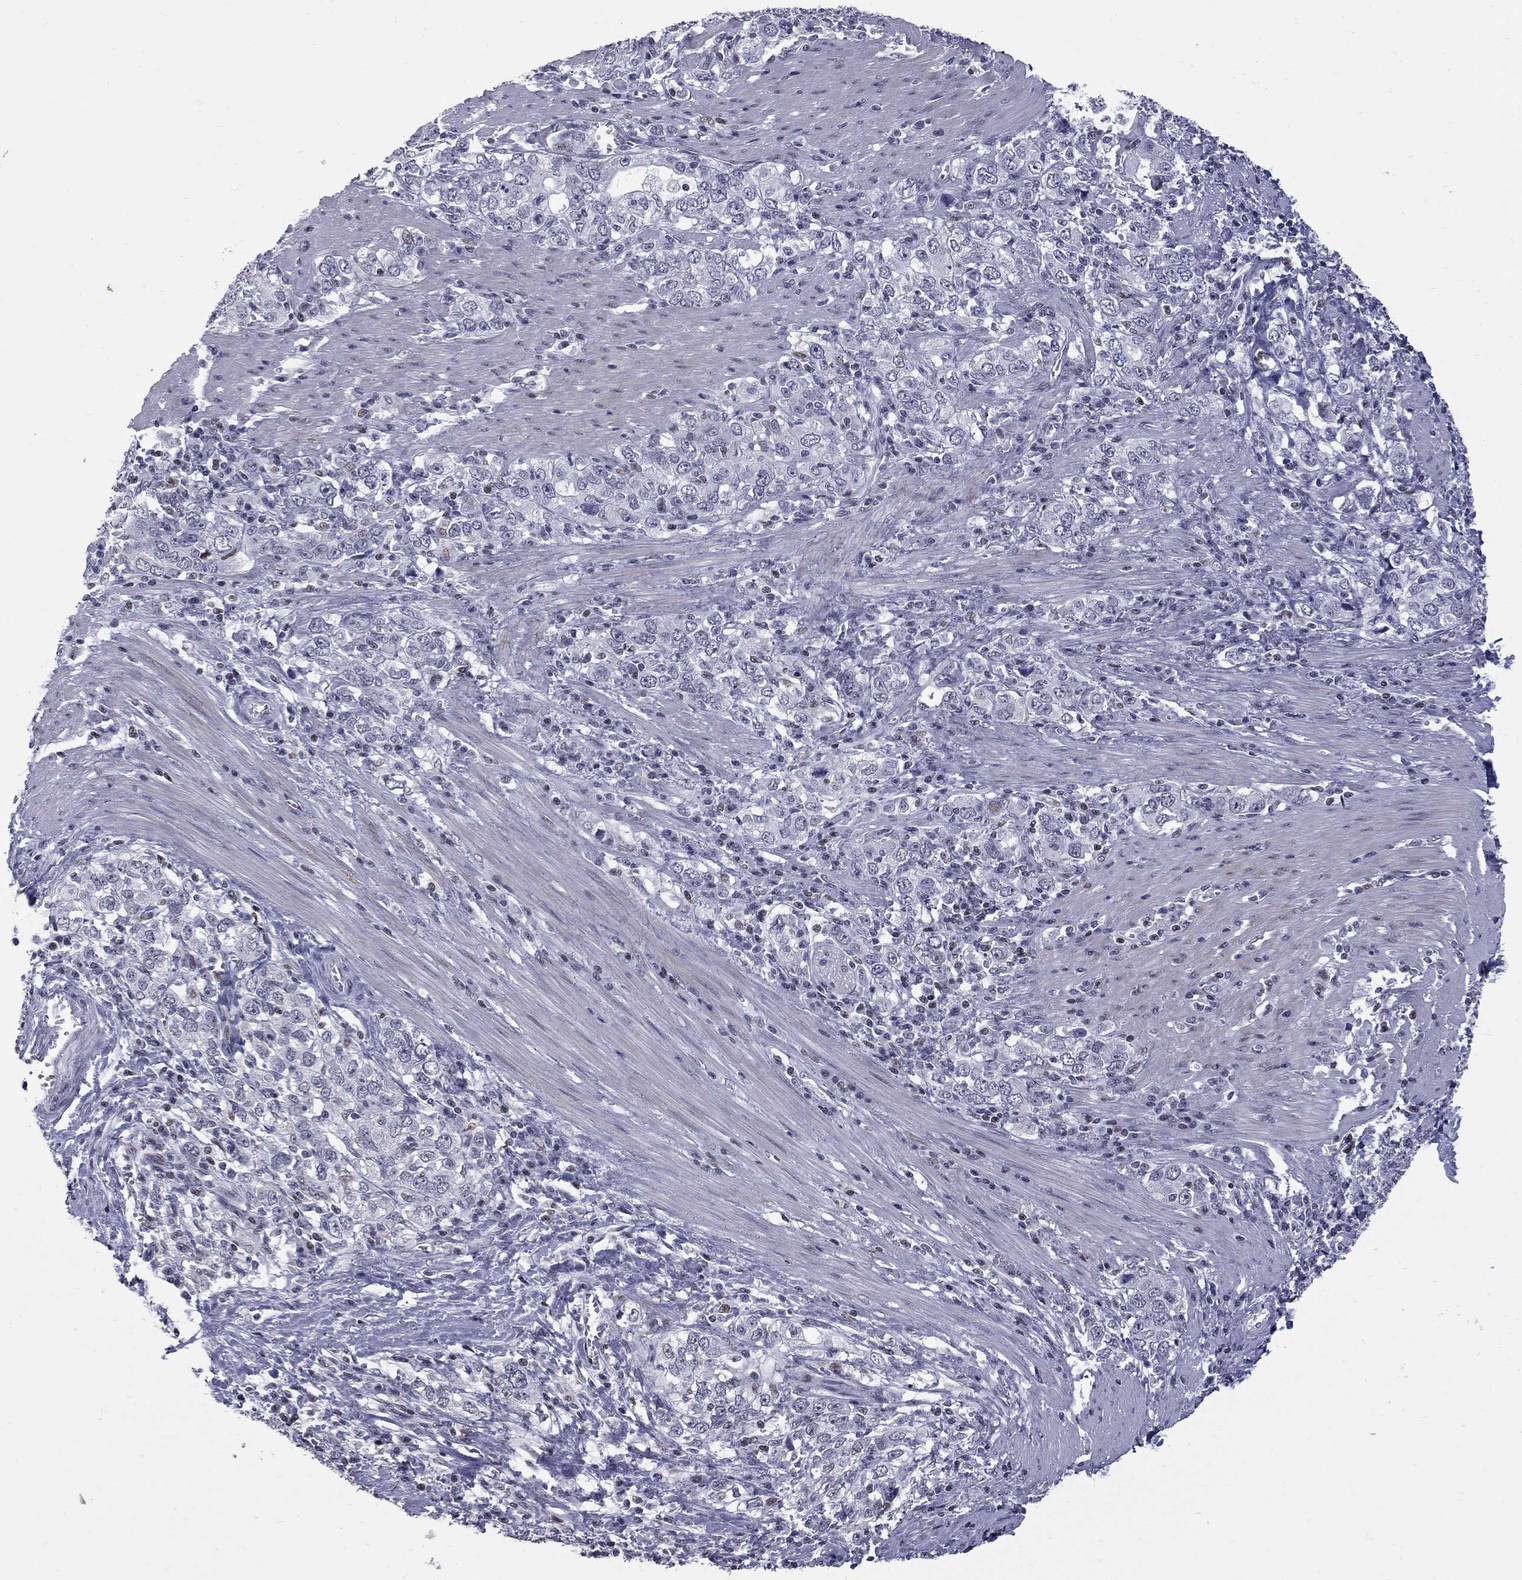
{"staining": {"intensity": "weak", "quantity": "<25%", "location": "nuclear"}, "tissue": "stomach cancer", "cell_type": "Tumor cells", "image_type": "cancer", "snomed": [{"axis": "morphology", "description": "Adenocarcinoma, NOS"}, {"axis": "topography", "description": "Stomach, lower"}], "caption": "Immunohistochemistry photomicrograph of neoplastic tissue: human stomach adenocarcinoma stained with DAB demonstrates no significant protein staining in tumor cells.", "gene": "ZNF154", "patient": {"sex": "female", "age": 72}}